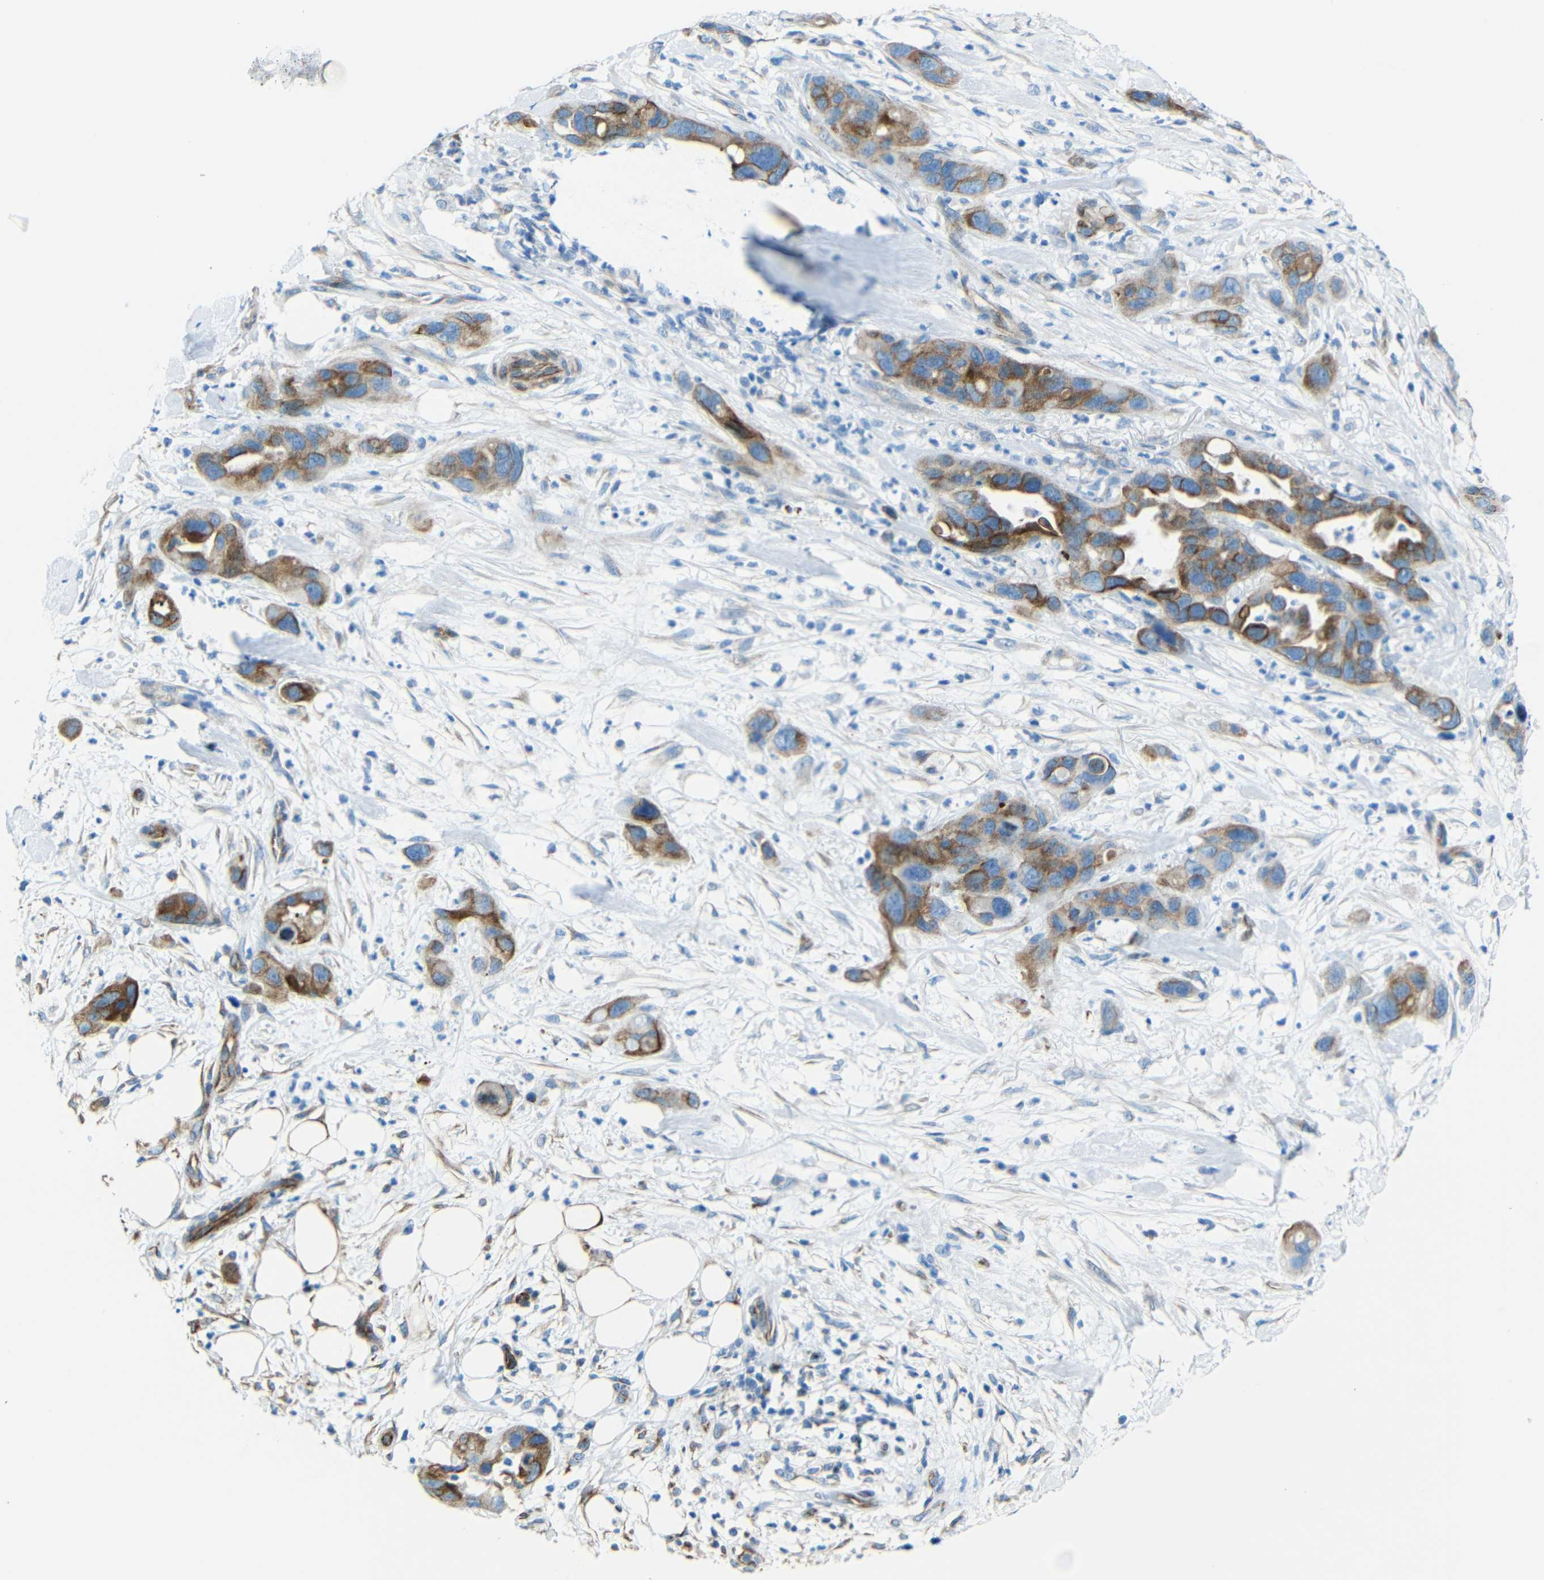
{"staining": {"intensity": "moderate", "quantity": ">75%", "location": "cytoplasmic/membranous"}, "tissue": "pancreatic cancer", "cell_type": "Tumor cells", "image_type": "cancer", "snomed": [{"axis": "morphology", "description": "Adenocarcinoma, NOS"}, {"axis": "topography", "description": "Pancreas"}], "caption": "Pancreatic cancer stained with DAB immunohistochemistry (IHC) shows medium levels of moderate cytoplasmic/membranous expression in about >75% of tumor cells.", "gene": "TUBB4B", "patient": {"sex": "female", "age": 71}}